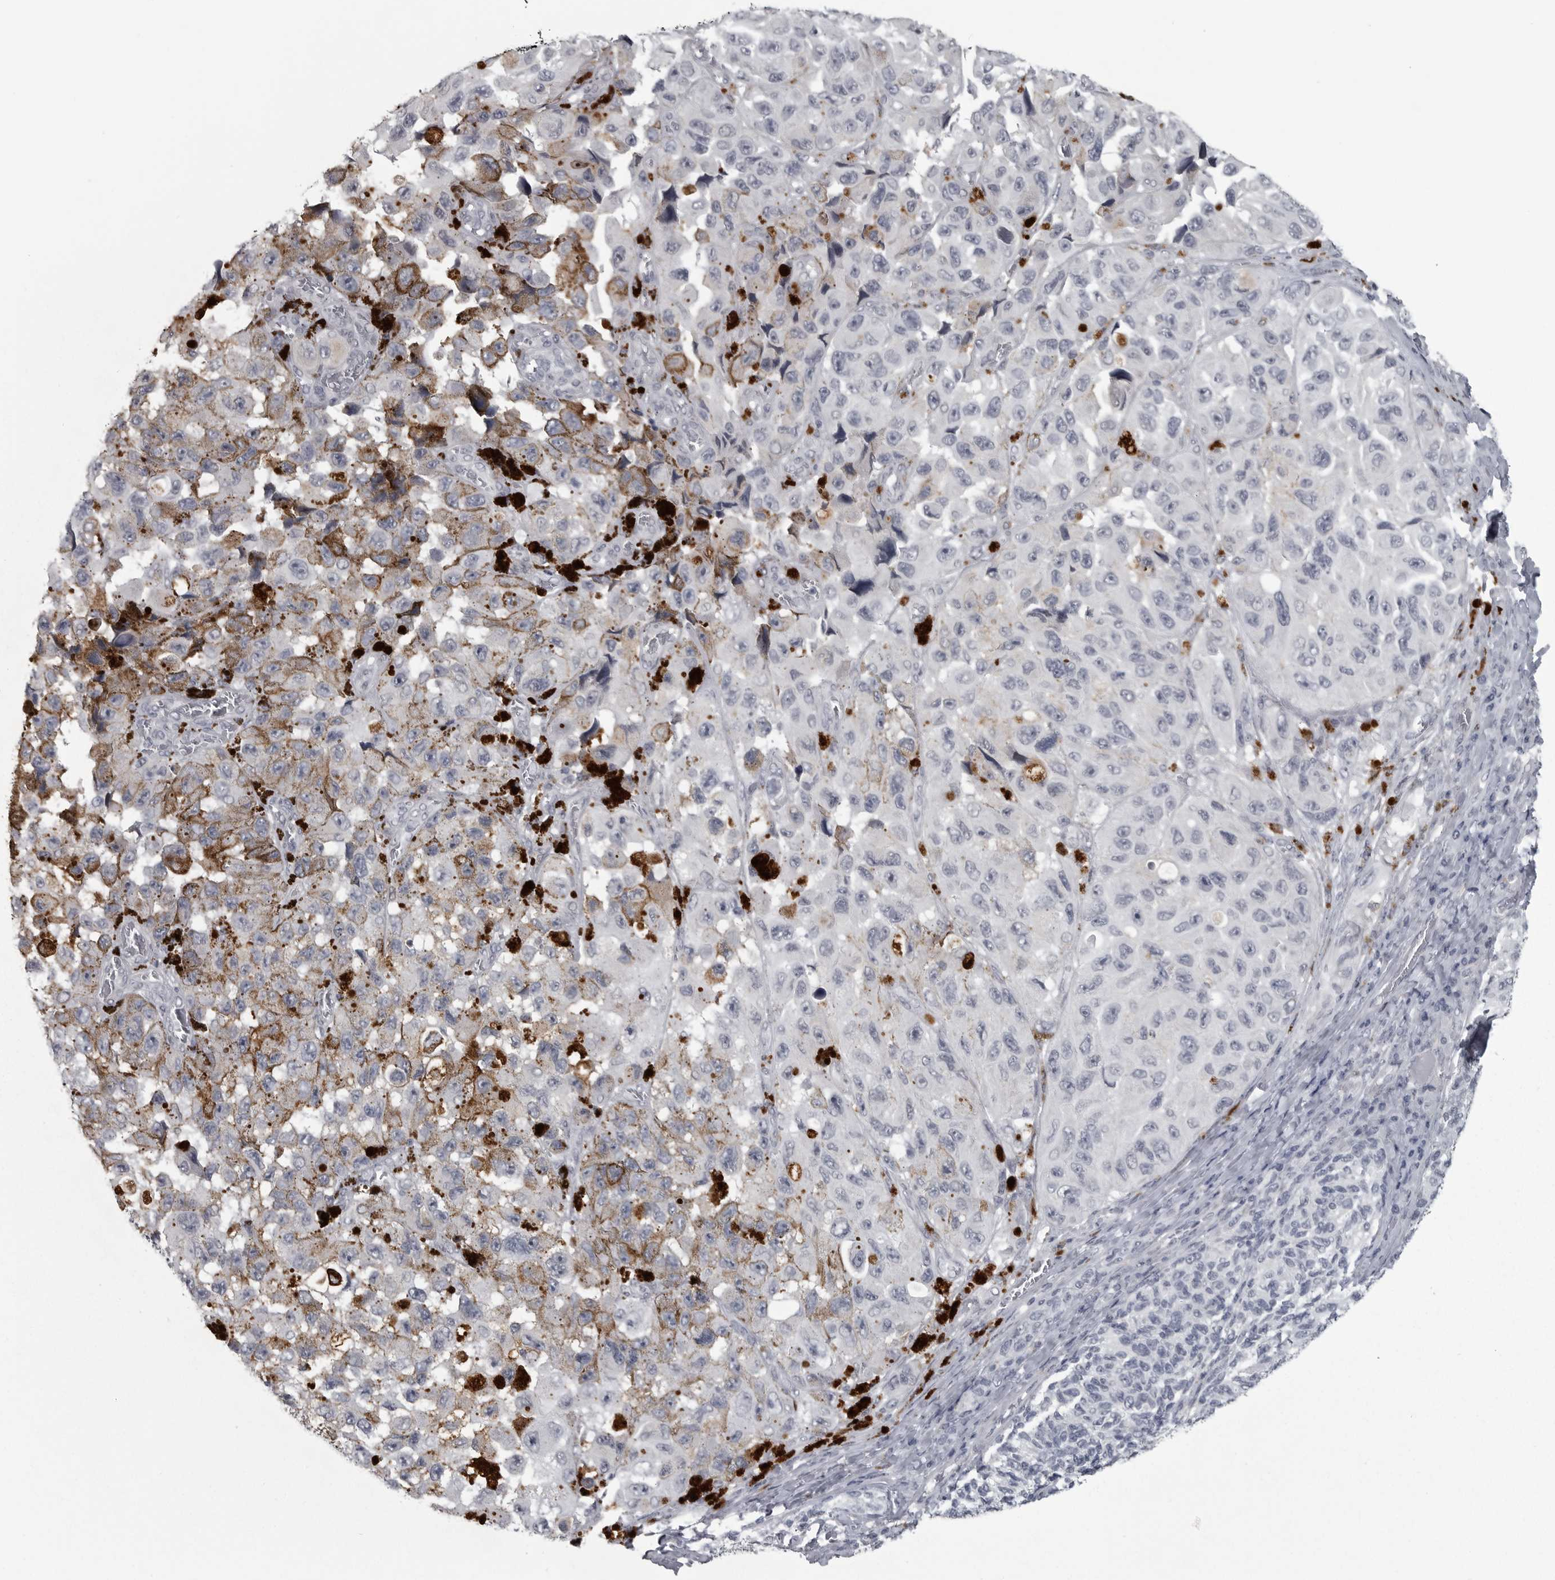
{"staining": {"intensity": "negative", "quantity": "none", "location": "none"}, "tissue": "melanoma", "cell_type": "Tumor cells", "image_type": "cancer", "snomed": [{"axis": "morphology", "description": "Malignant melanoma, NOS"}, {"axis": "topography", "description": "Skin"}], "caption": "This histopathology image is of melanoma stained with IHC to label a protein in brown with the nuclei are counter-stained blue. There is no expression in tumor cells.", "gene": "LYSMD1", "patient": {"sex": "female", "age": 73}}